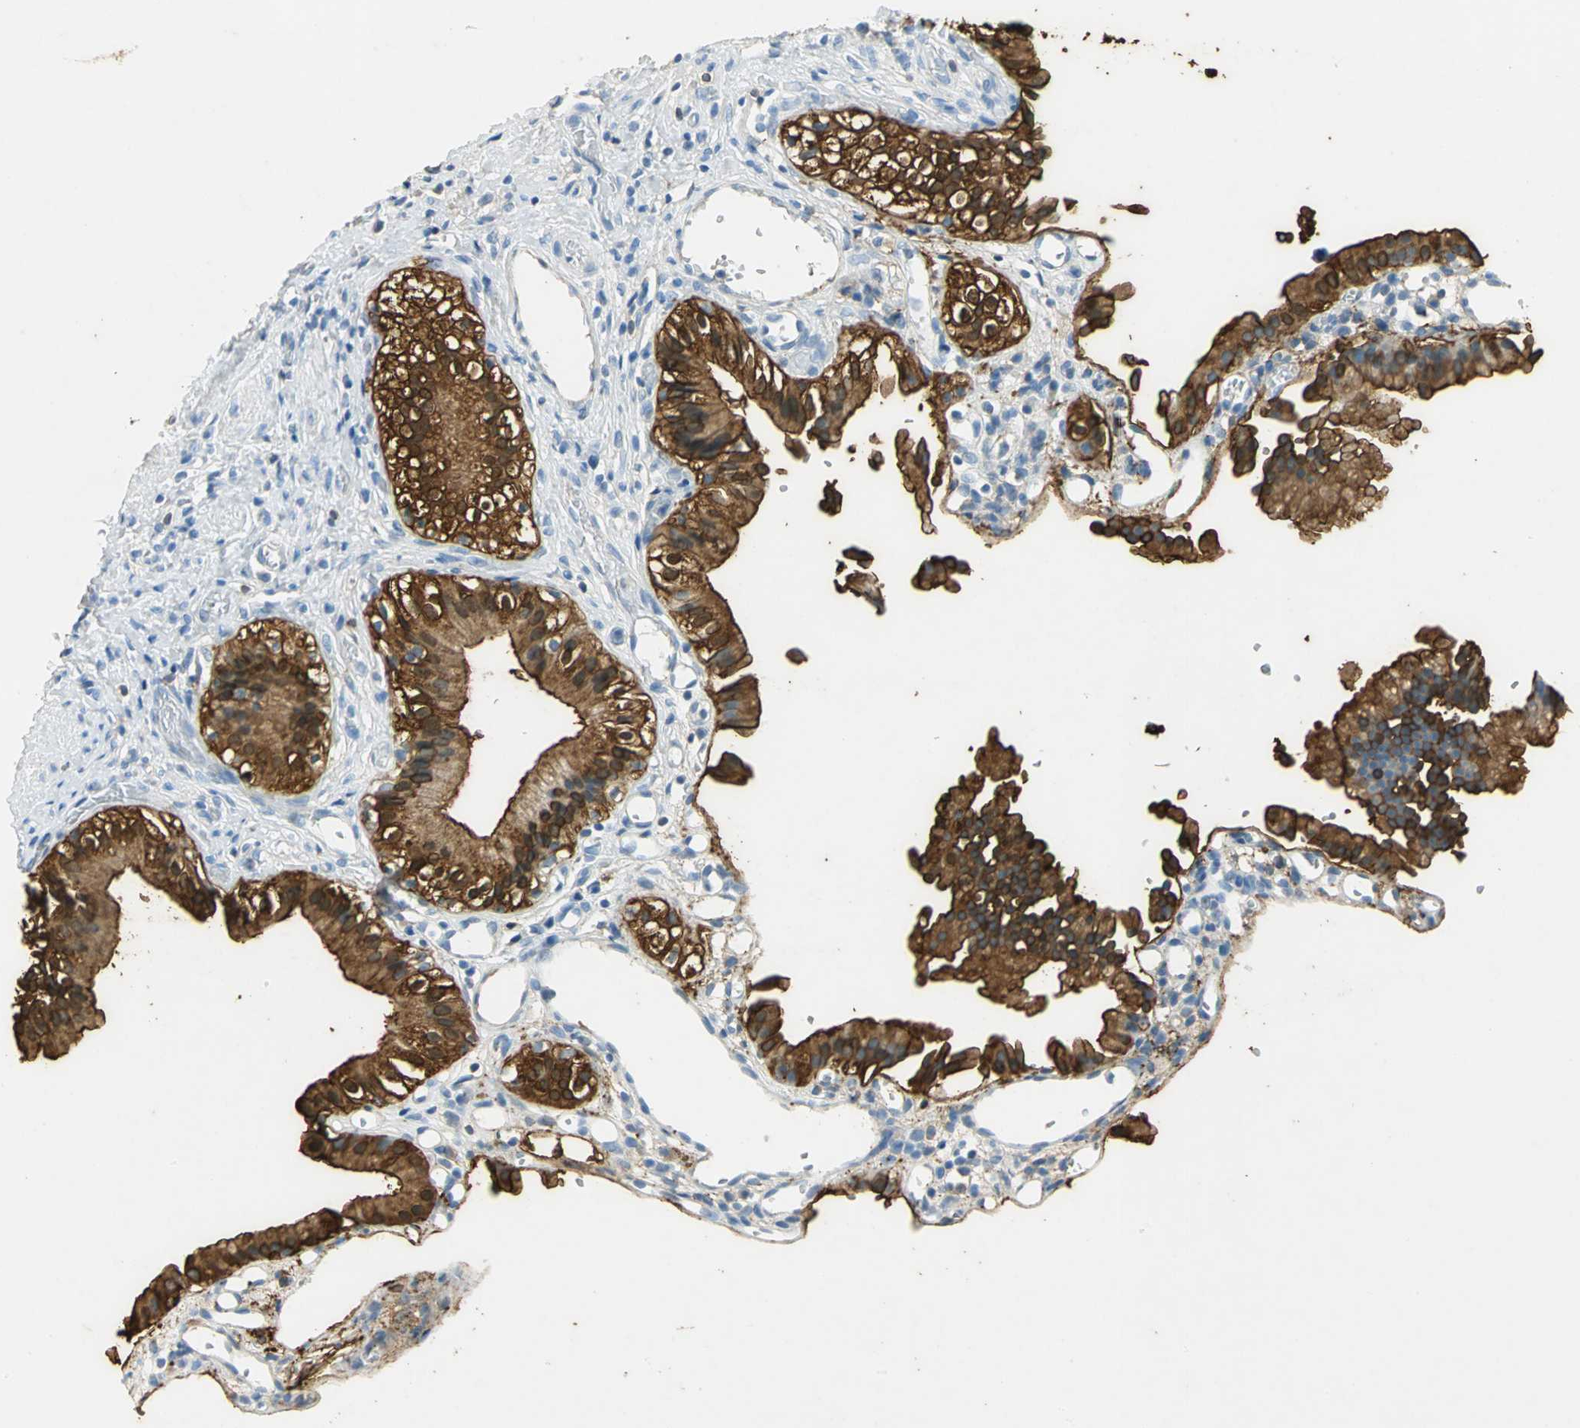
{"staining": {"intensity": "strong", "quantity": ">75%", "location": "cytoplasmic/membranous"}, "tissue": "gallbladder", "cell_type": "Glandular cells", "image_type": "normal", "snomed": [{"axis": "morphology", "description": "Normal tissue, NOS"}, {"axis": "topography", "description": "Gallbladder"}], "caption": "Strong cytoplasmic/membranous expression is present in approximately >75% of glandular cells in normal gallbladder. The protein is shown in brown color, while the nuclei are stained blue.", "gene": "ANXA4", "patient": {"sex": "male", "age": 65}}